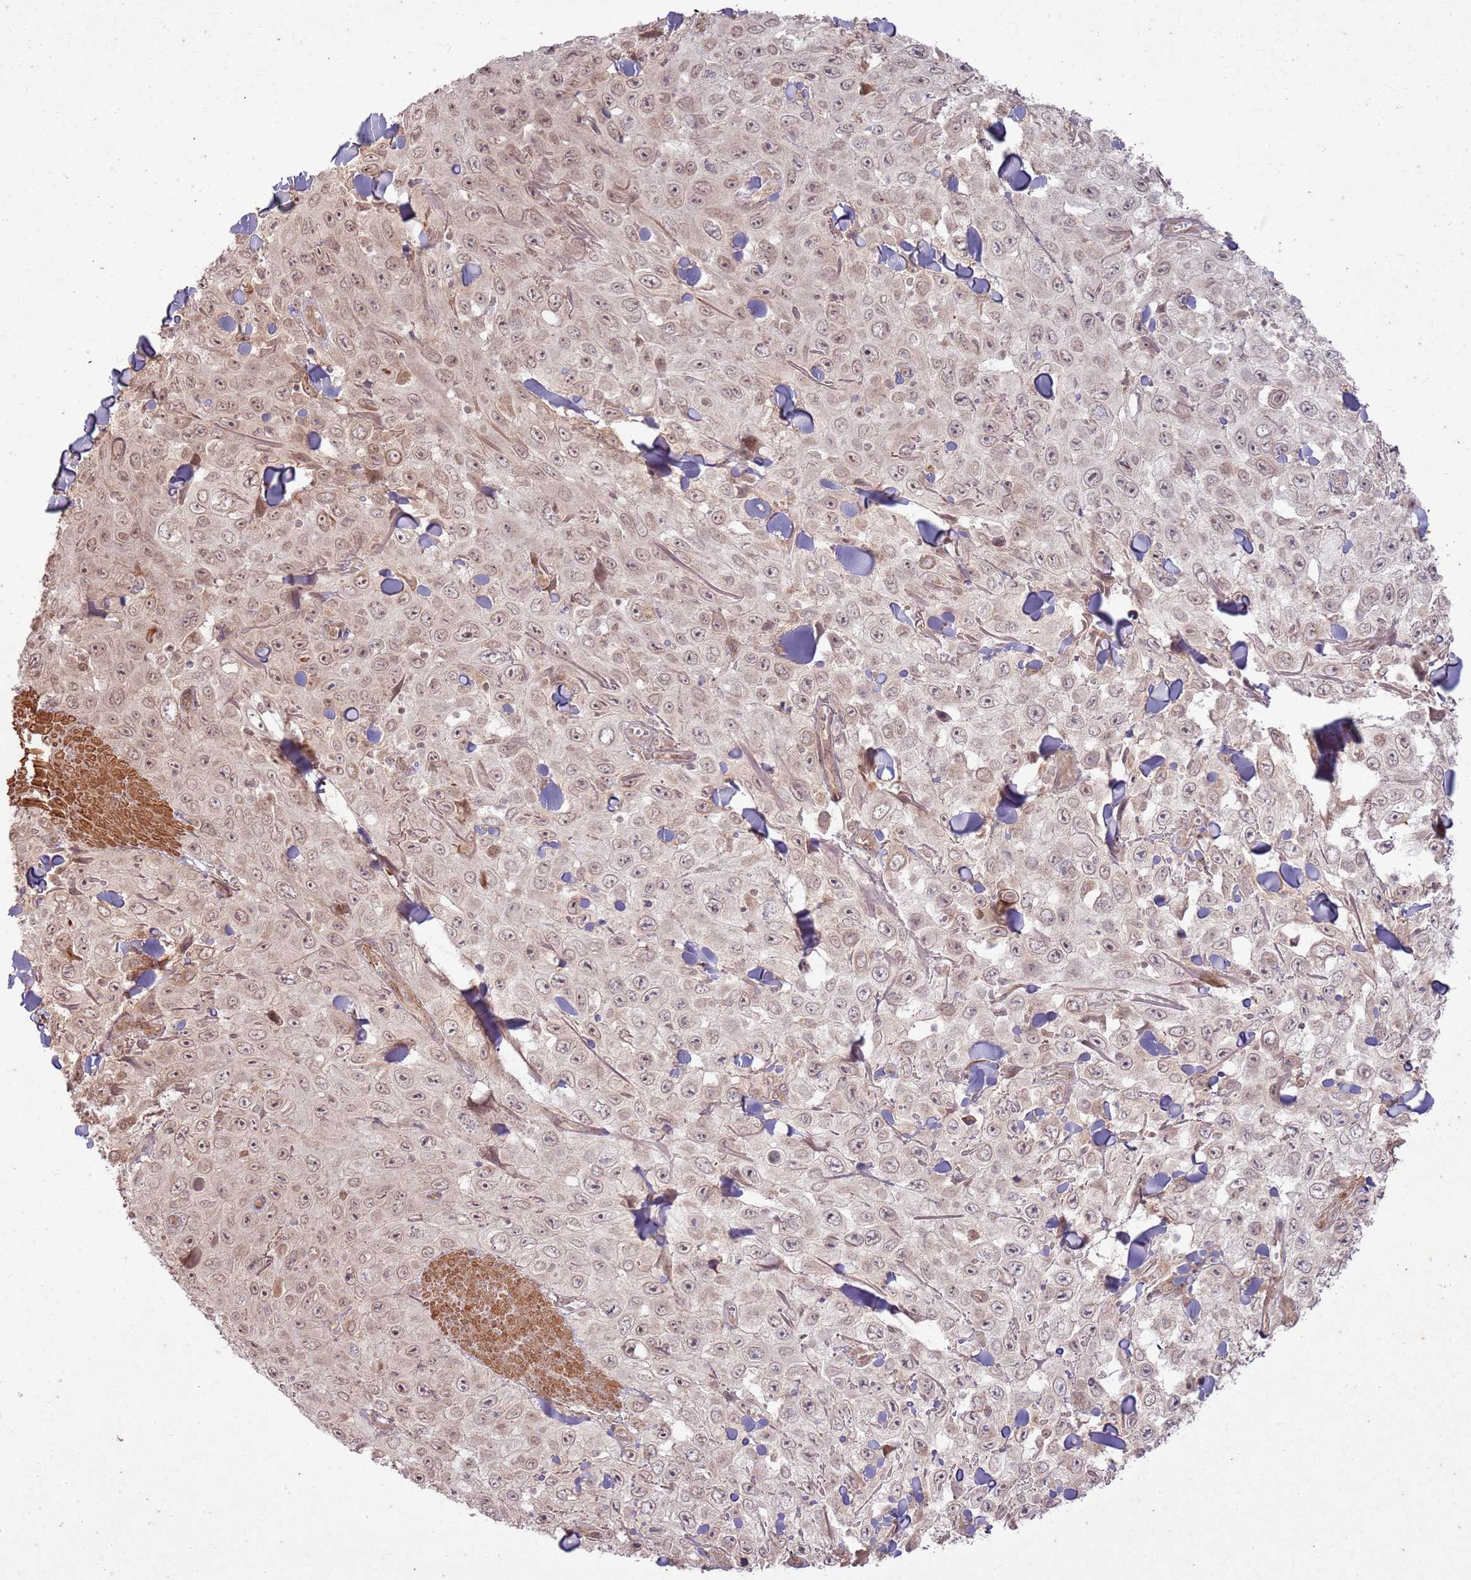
{"staining": {"intensity": "weak", "quantity": ">75%", "location": "cytoplasmic/membranous,nuclear"}, "tissue": "skin cancer", "cell_type": "Tumor cells", "image_type": "cancer", "snomed": [{"axis": "morphology", "description": "Squamous cell carcinoma, NOS"}, {"axis": "topography", "description": "Skin"}], "caption": "DAB (3,3'-diaminobenzidine) immunohistochemical staining of human skin cancer (squamous cell carcinoma) displays weak cytoplasmic/membranous and nuclear protein expression in about >75% of tumor cells.", "gene": "ZNF623", "patient": {"sex": "male", "age": 82}}